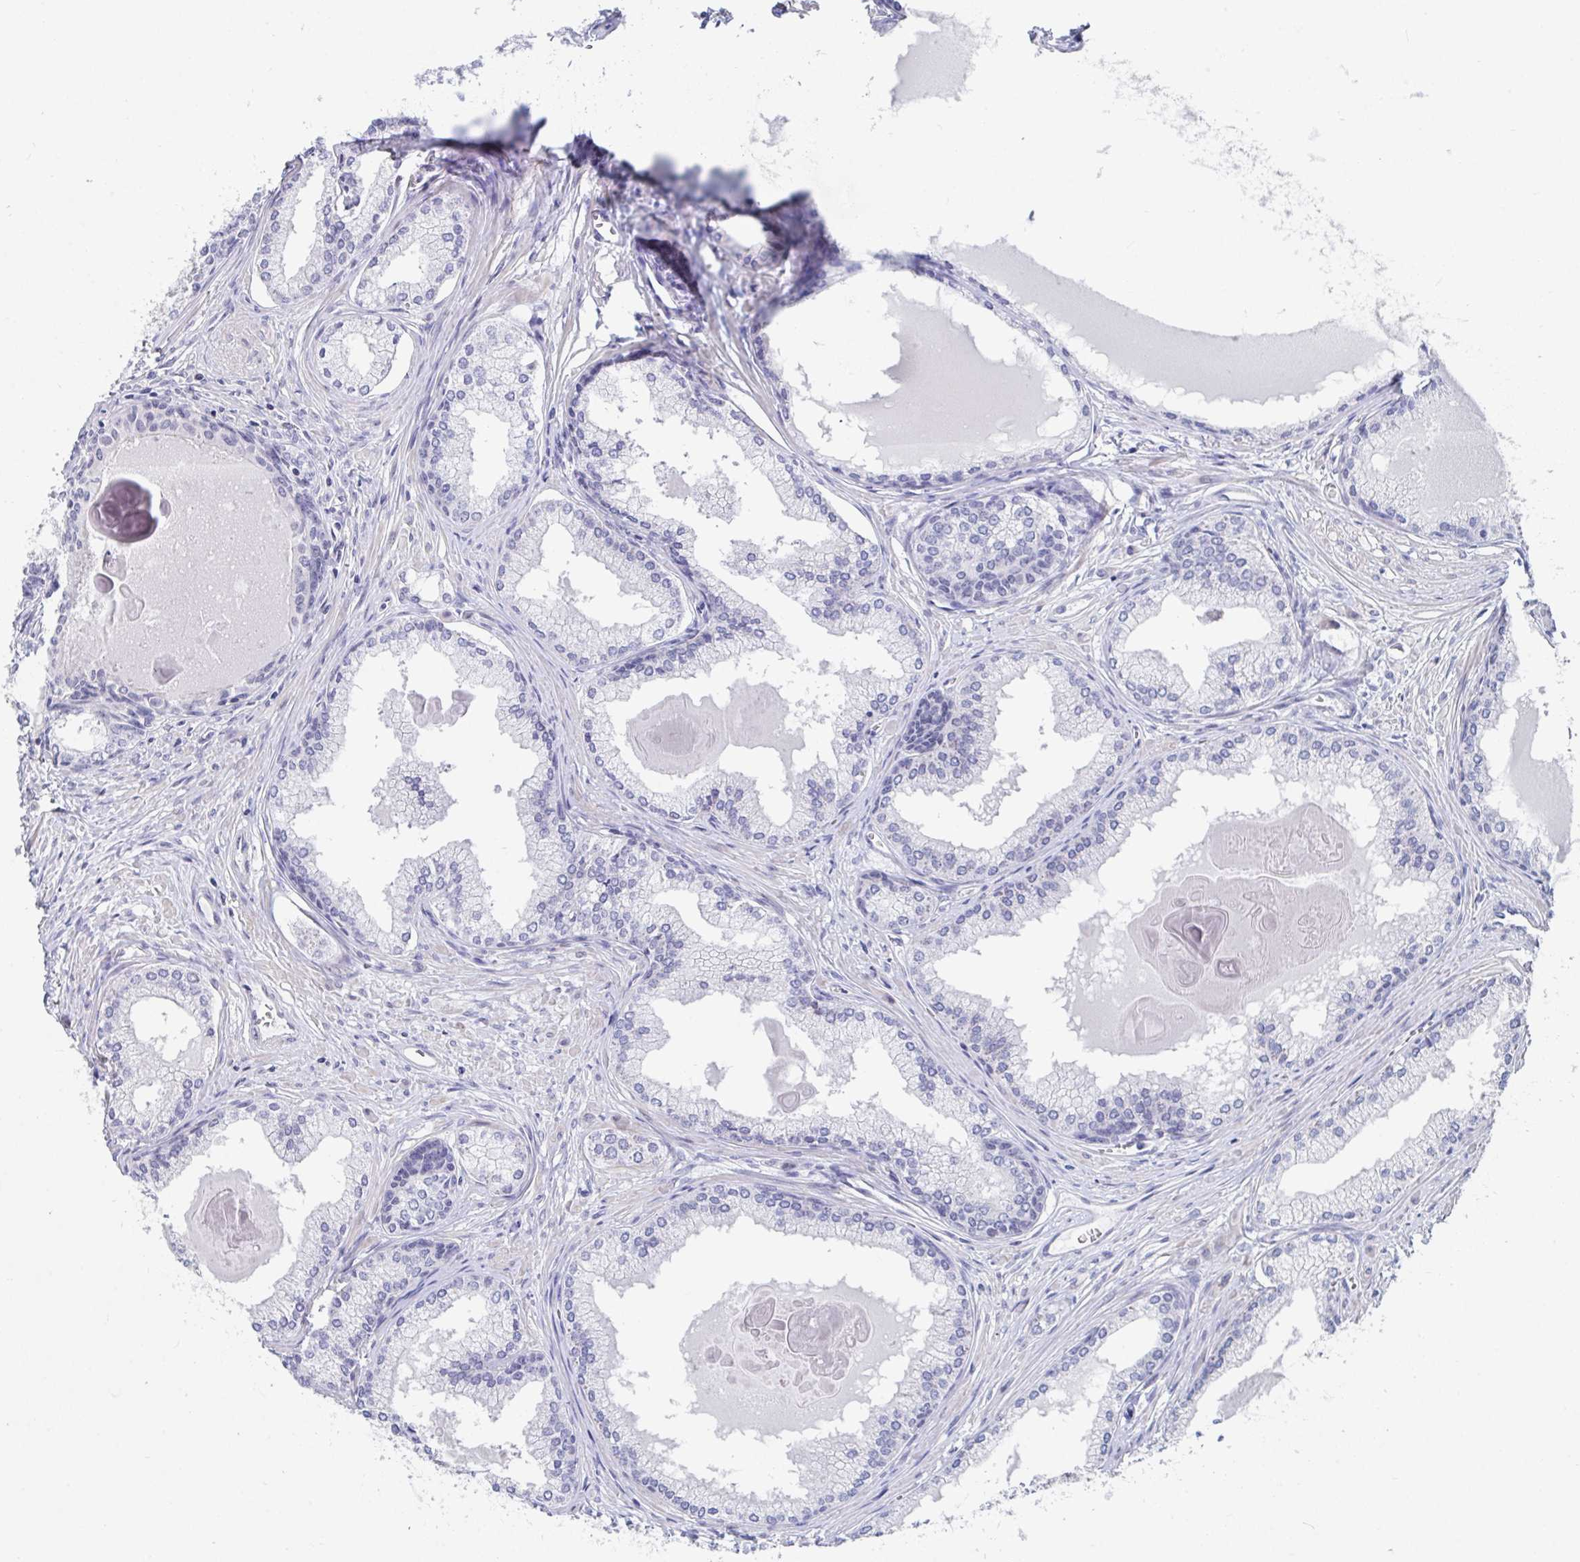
{"staining": {"intensity": "negative", "quantity": "none", "location": "none"}, "tissue": "prostate cancer", "cell_type": "Tumor cells", "image_type": "cancer", "snomed": [{"axis": "morphology", "description": "Adenocarcinoma, High grade"}, {"axis": "topography", "description": "Prostate"}], "caption": "Human prostate cancer stained for a protein using immunohistochemistry (IHC) demonstrates no positivity in tumor cells.", "gene": "FAM156B", "patient": {"sex": "male", "age": 68}}